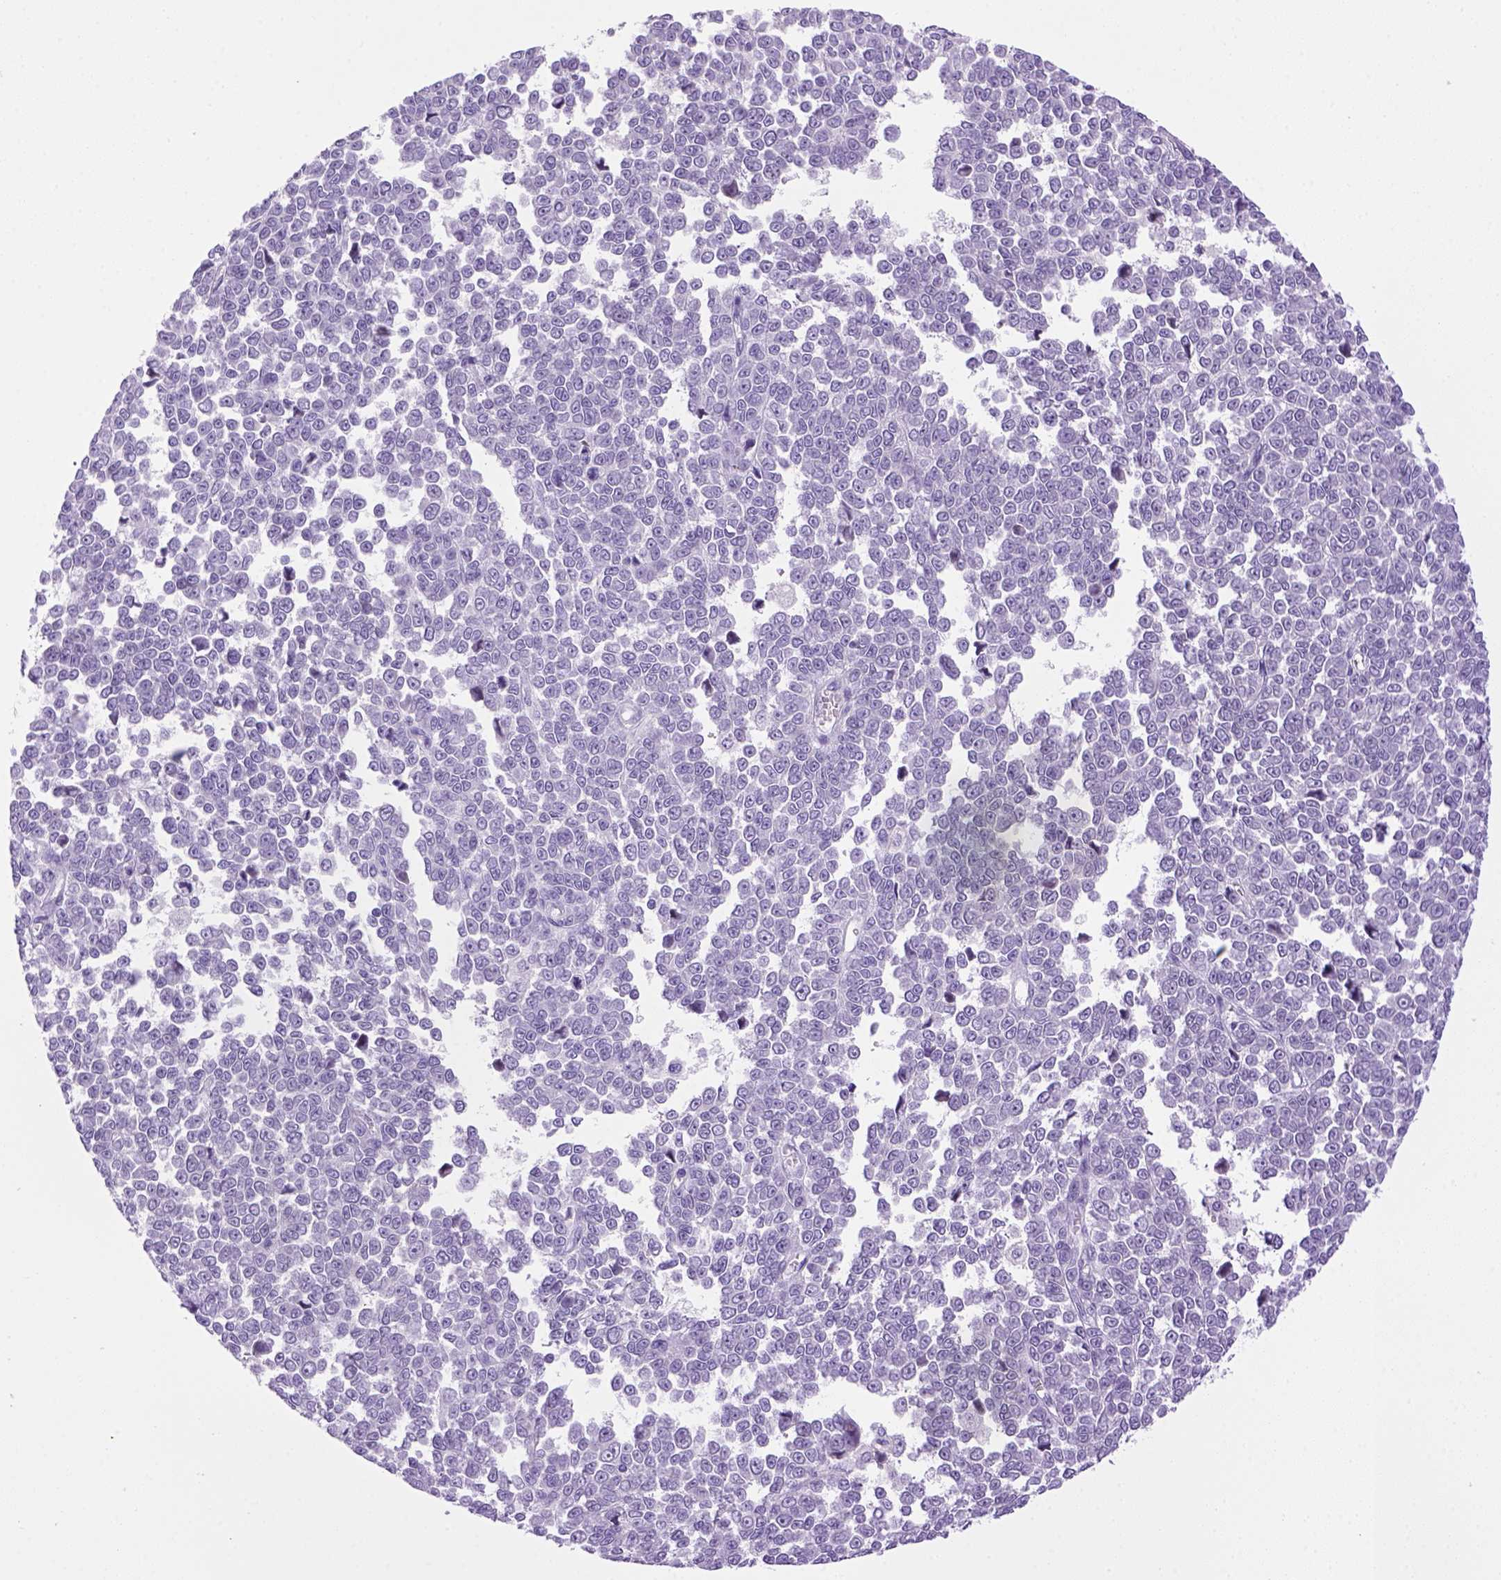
{"staining": {"intensity": "negative", "quantity": "none", "location": "none"}, "tissue": "melanoma", "cell_type": "Tumor cells", "image_type": "cancer", "snomed": [{"axis": "morphology", "description": "Malignant melanoma, NOS"}, {"axis": "topography", "description": "Skin"}], "caption": "Photomicrograph shows no protein staining in tumor cells of melanoma tissue.", "gene": "SGCG", "patient": {"sex": "female", "age": 95}}